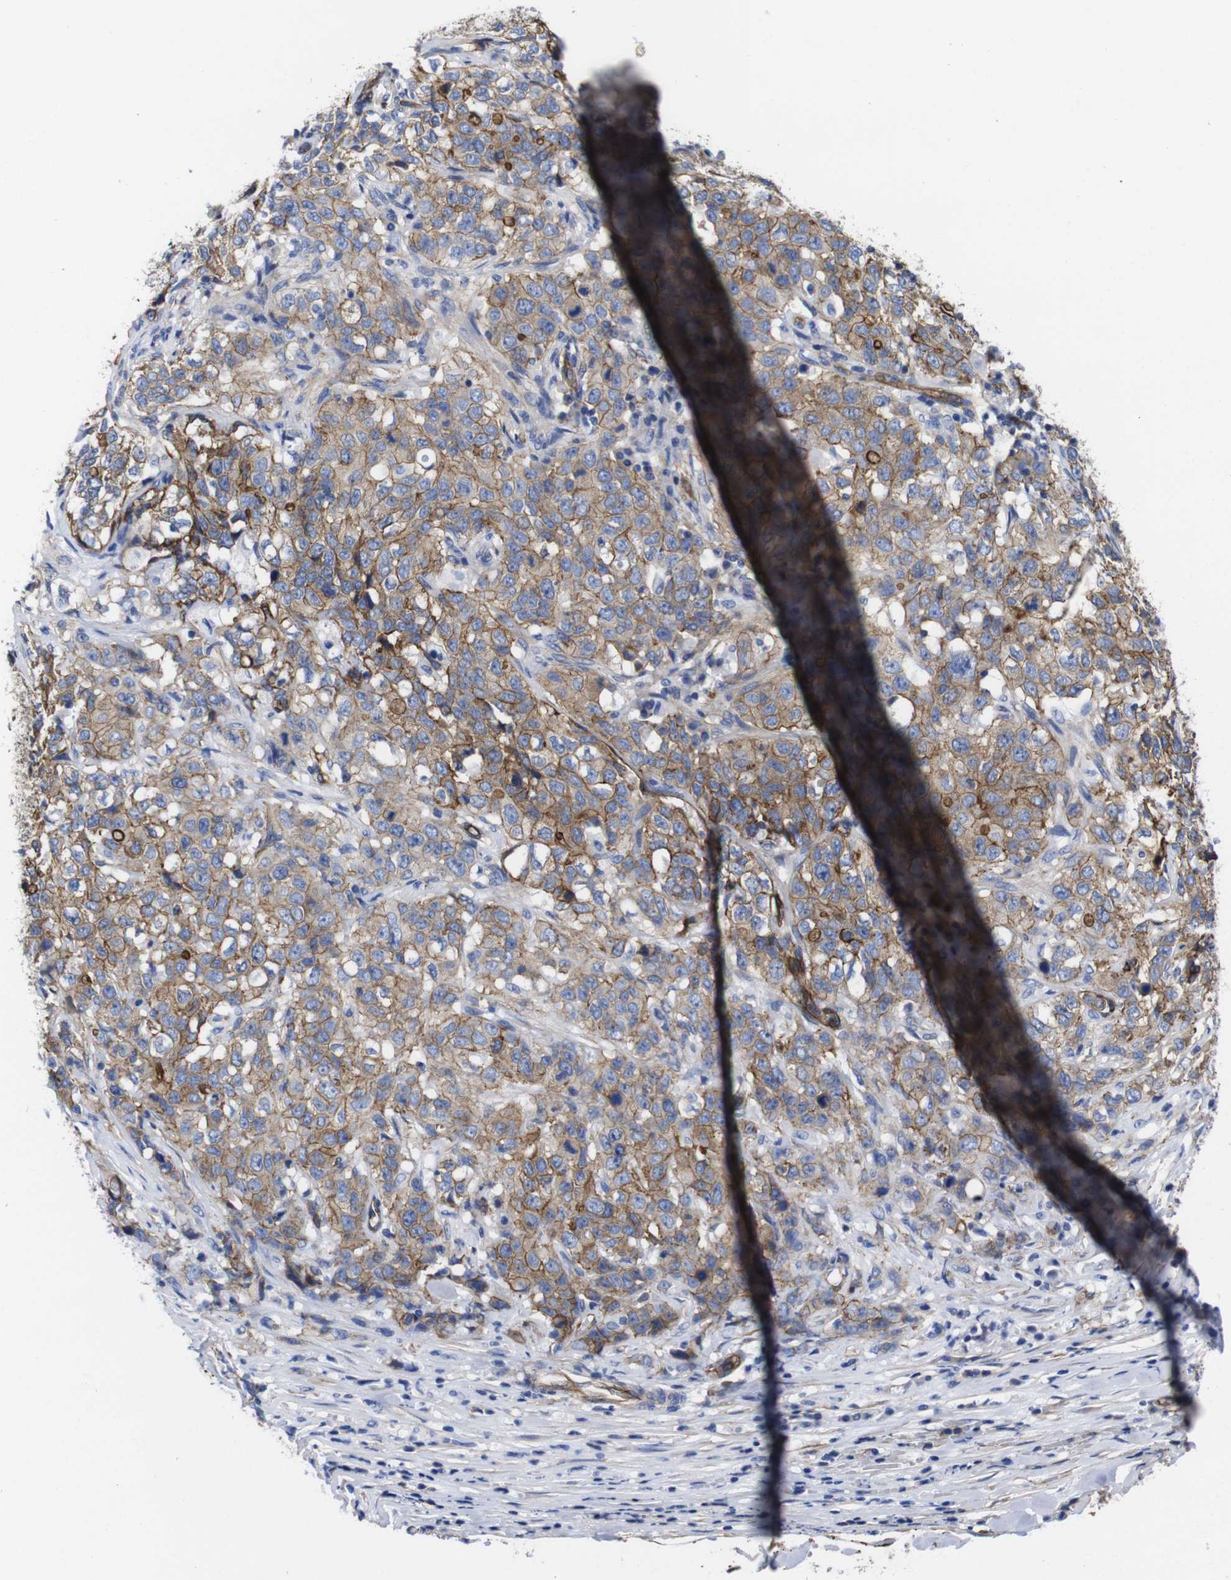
{"staining": {"intensity": "moderate", "quantity": ">75%", "location": "cytoplasmic/membranous"}, "tissue": "stomach cancer", "cell_type": "Tumor cells", "image_type": "cancer", "snomed": [{"axis": "morphology", "description": "Adenocarcinoma, NOS"}, {"axis": "topography", "description": "Stomach"}], "caption": "A brown stain highlights moderate cytoplasmic/membranous positivity of a protein in human stomach cancer tumor cells. Using DAB (brown) and hematoxylin (blue) stains, captured at high magnification using brightfield microscopy.", "gene": "SPTBN1", "patient": {"sex": "male", "age": 48}}